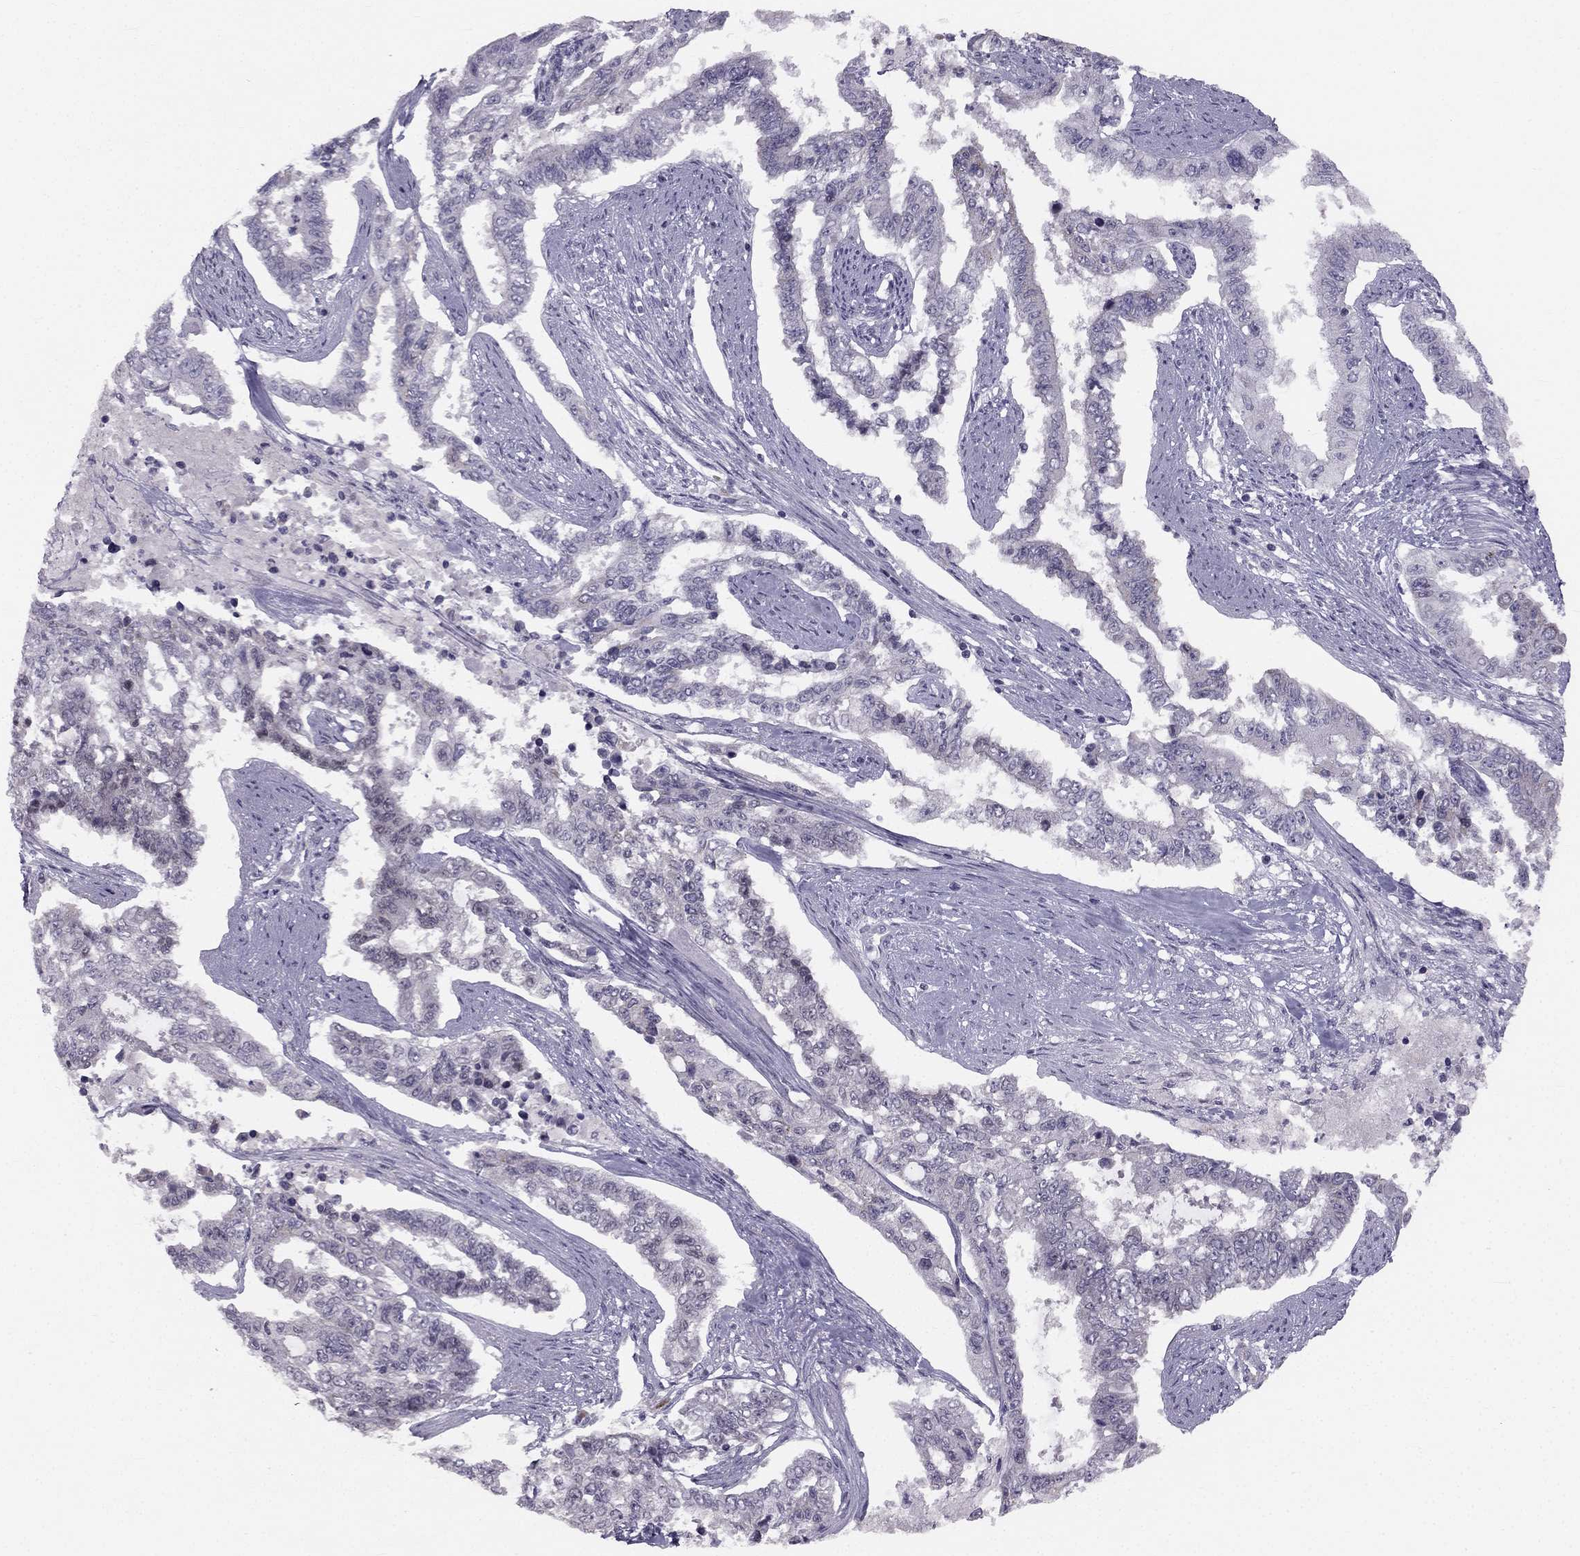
{"staining": {"intensity": "negative", "quantity": "none", "location": "none"}, "tissue": "endometrial cancer", "cell_type": "Tumor cells", "image_type": "cancer", "snomed": [{"axis": "morphology", "description": "Adenocarcinoma, NOS"}, {"axis": "topography", "description": "Uterus"}], "caption": "High magnification brightfield microscopy of endometrial adenocarcinoma stained with DAB (3,3'-diaminobenzidine) (brown) and counterstained with hematoxylin (blue): tumor cells show no significant staining.", "gene": "TRPS1", "patient": {"sex": "female", "age": 59}}